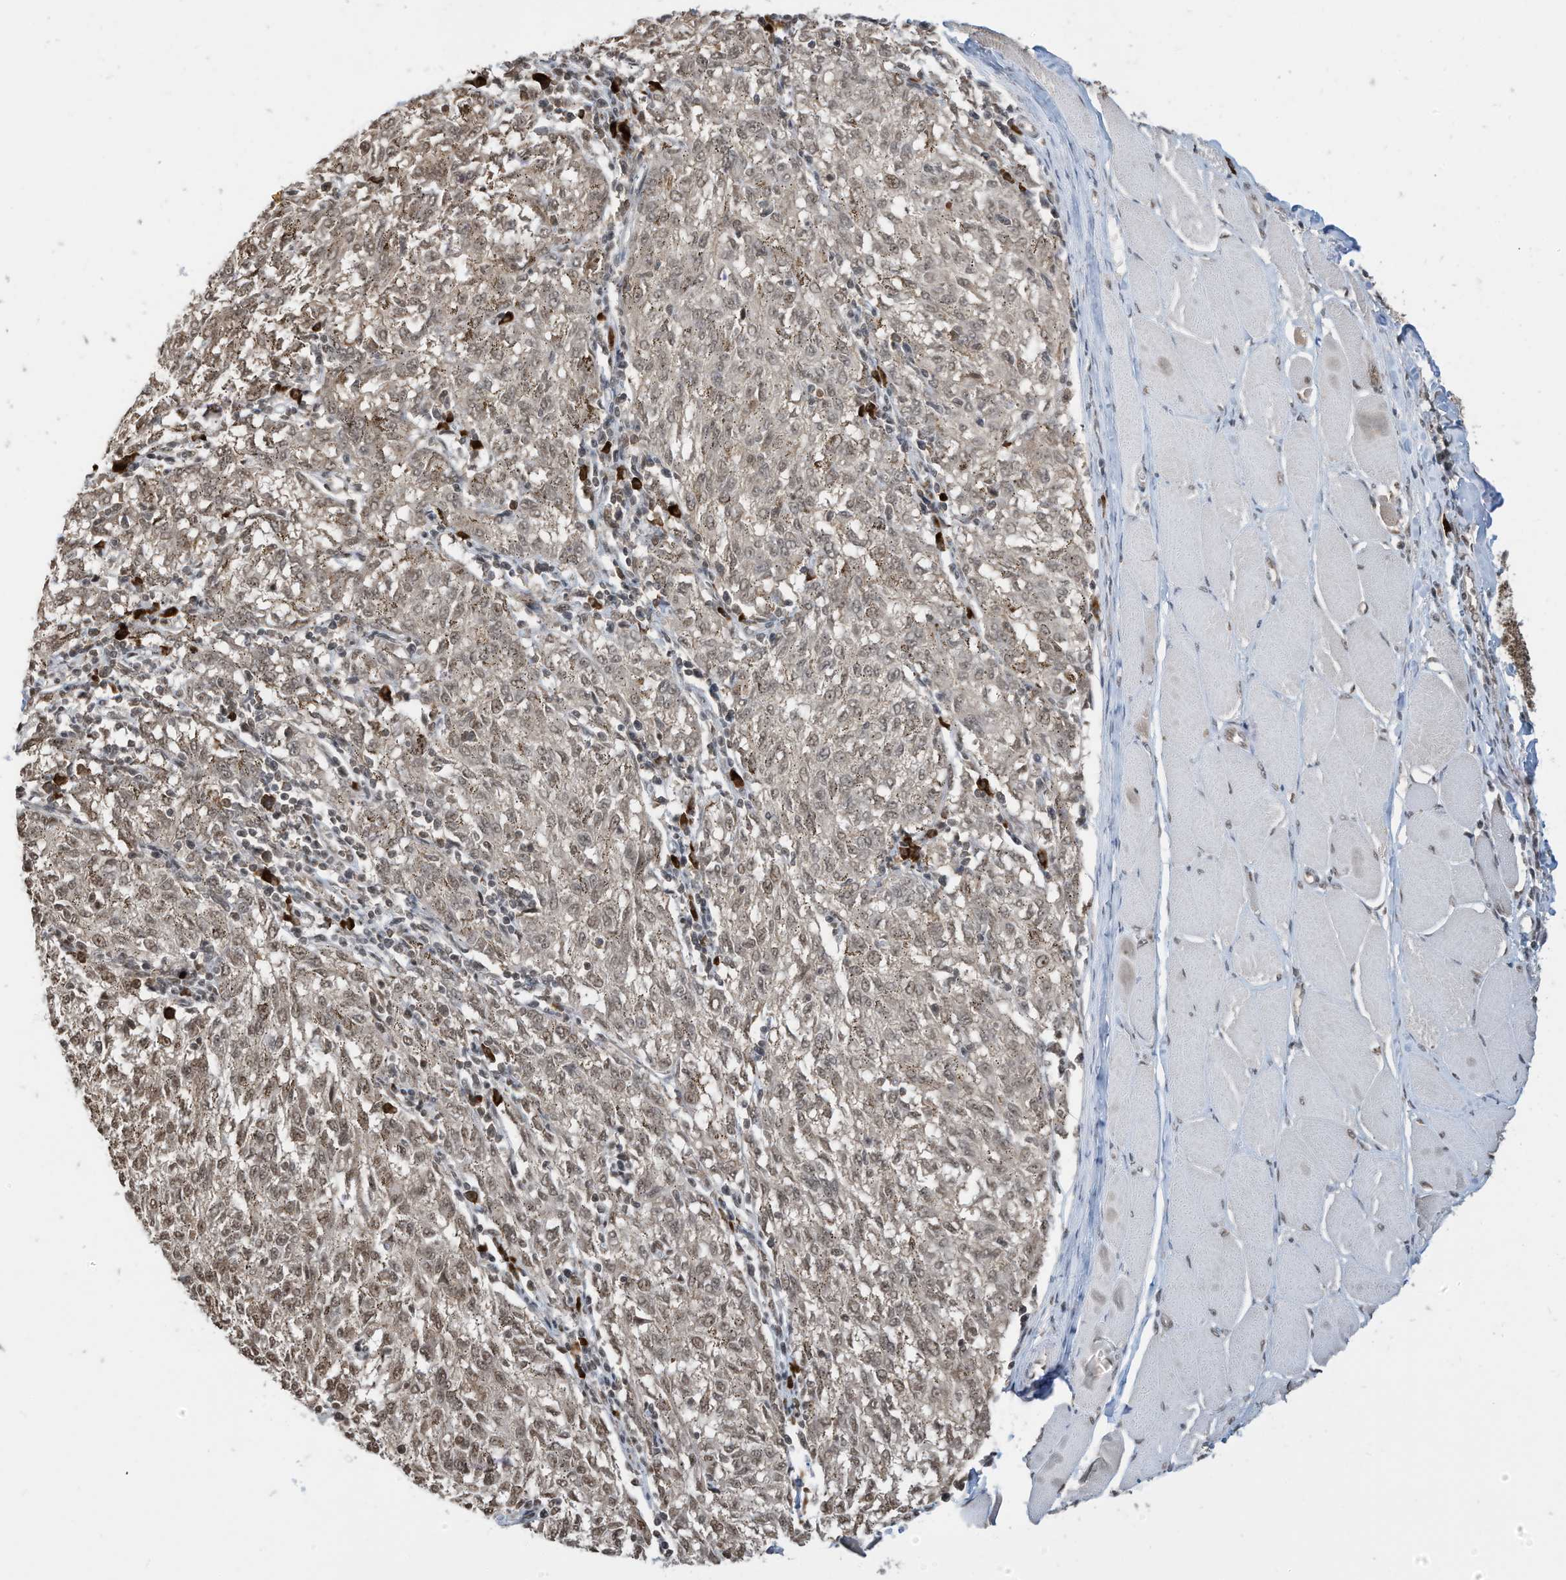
{"staining": {"intensity": "weak", "quantity": ">75%", "location": "nuclear"}, "tissue": "melanoma", "cell_type": "Tumor cells", "image_type": "cancer", "snomed": [{"axis": "morphology", "description": "Malignant melanoma, NOS"}, {"axis": "topography", "description": "Skin"}], "caption": "IHC of melanoma shows low levels of weak nuclear positivity in about >75% of tumor cells. (IHC, brightfield microscopy, high magnification).", "gene": "ZNF195", "patient": {"sex": "female", "age": 72}}